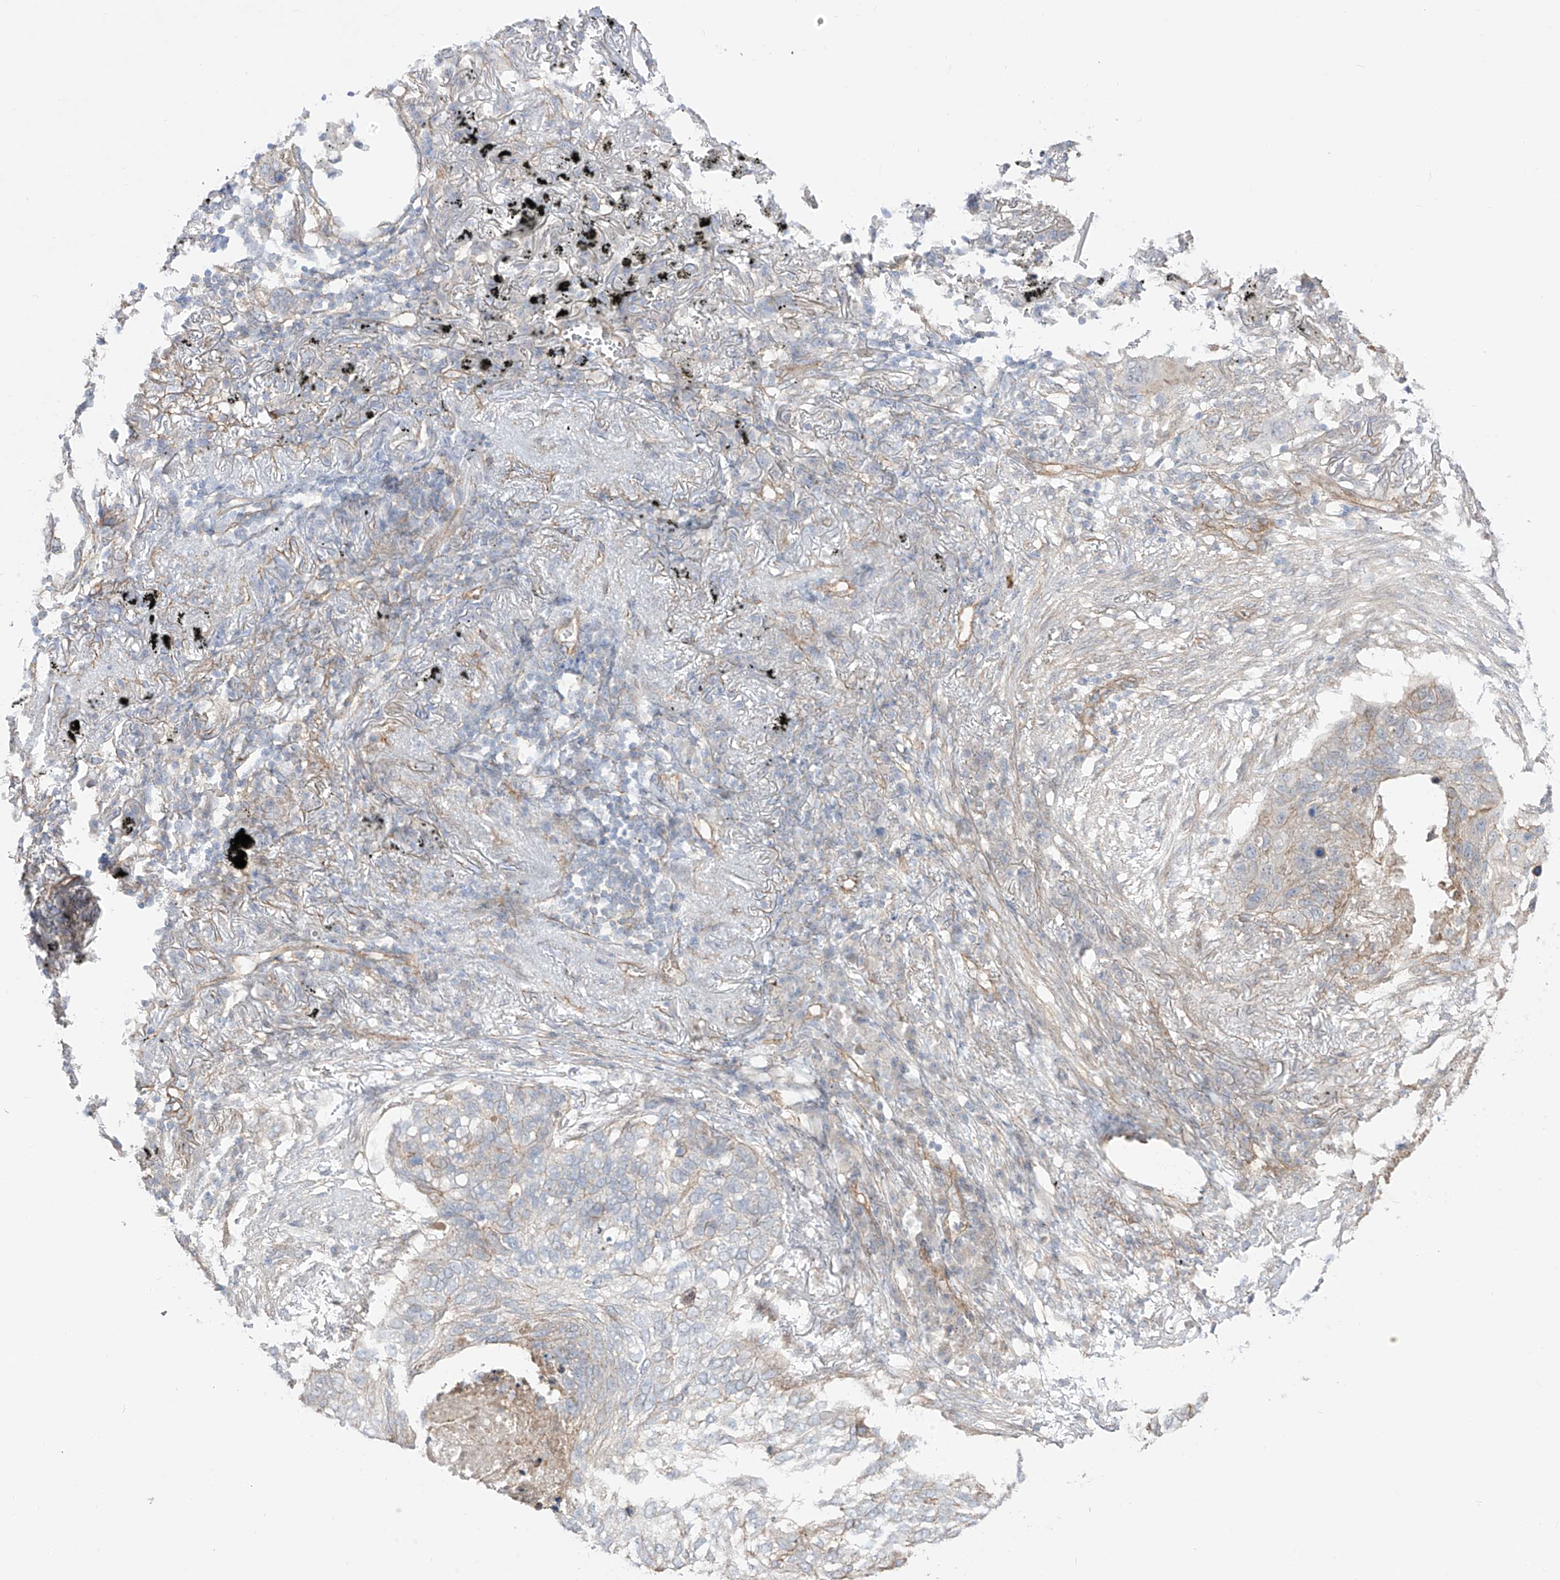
{"staining": {"intensity": "negative", "quantity": "none", "location": "none"}, "tissue": "lung cancer", "cell_type": "Tumor cells", "image_type": "cancer", "snomed": [{"axis": "morphology", "description": "Squamous cell carcinoma, NOS"}, {"axis": "topography", "description": "Lung"}], "caption": "This is an IHC histopathology image of human lung squamous cell carcinoma. There is no expression in tumor cells.", "gene": "ZNF180", "patient": {"sex": "female", "age": 63}}